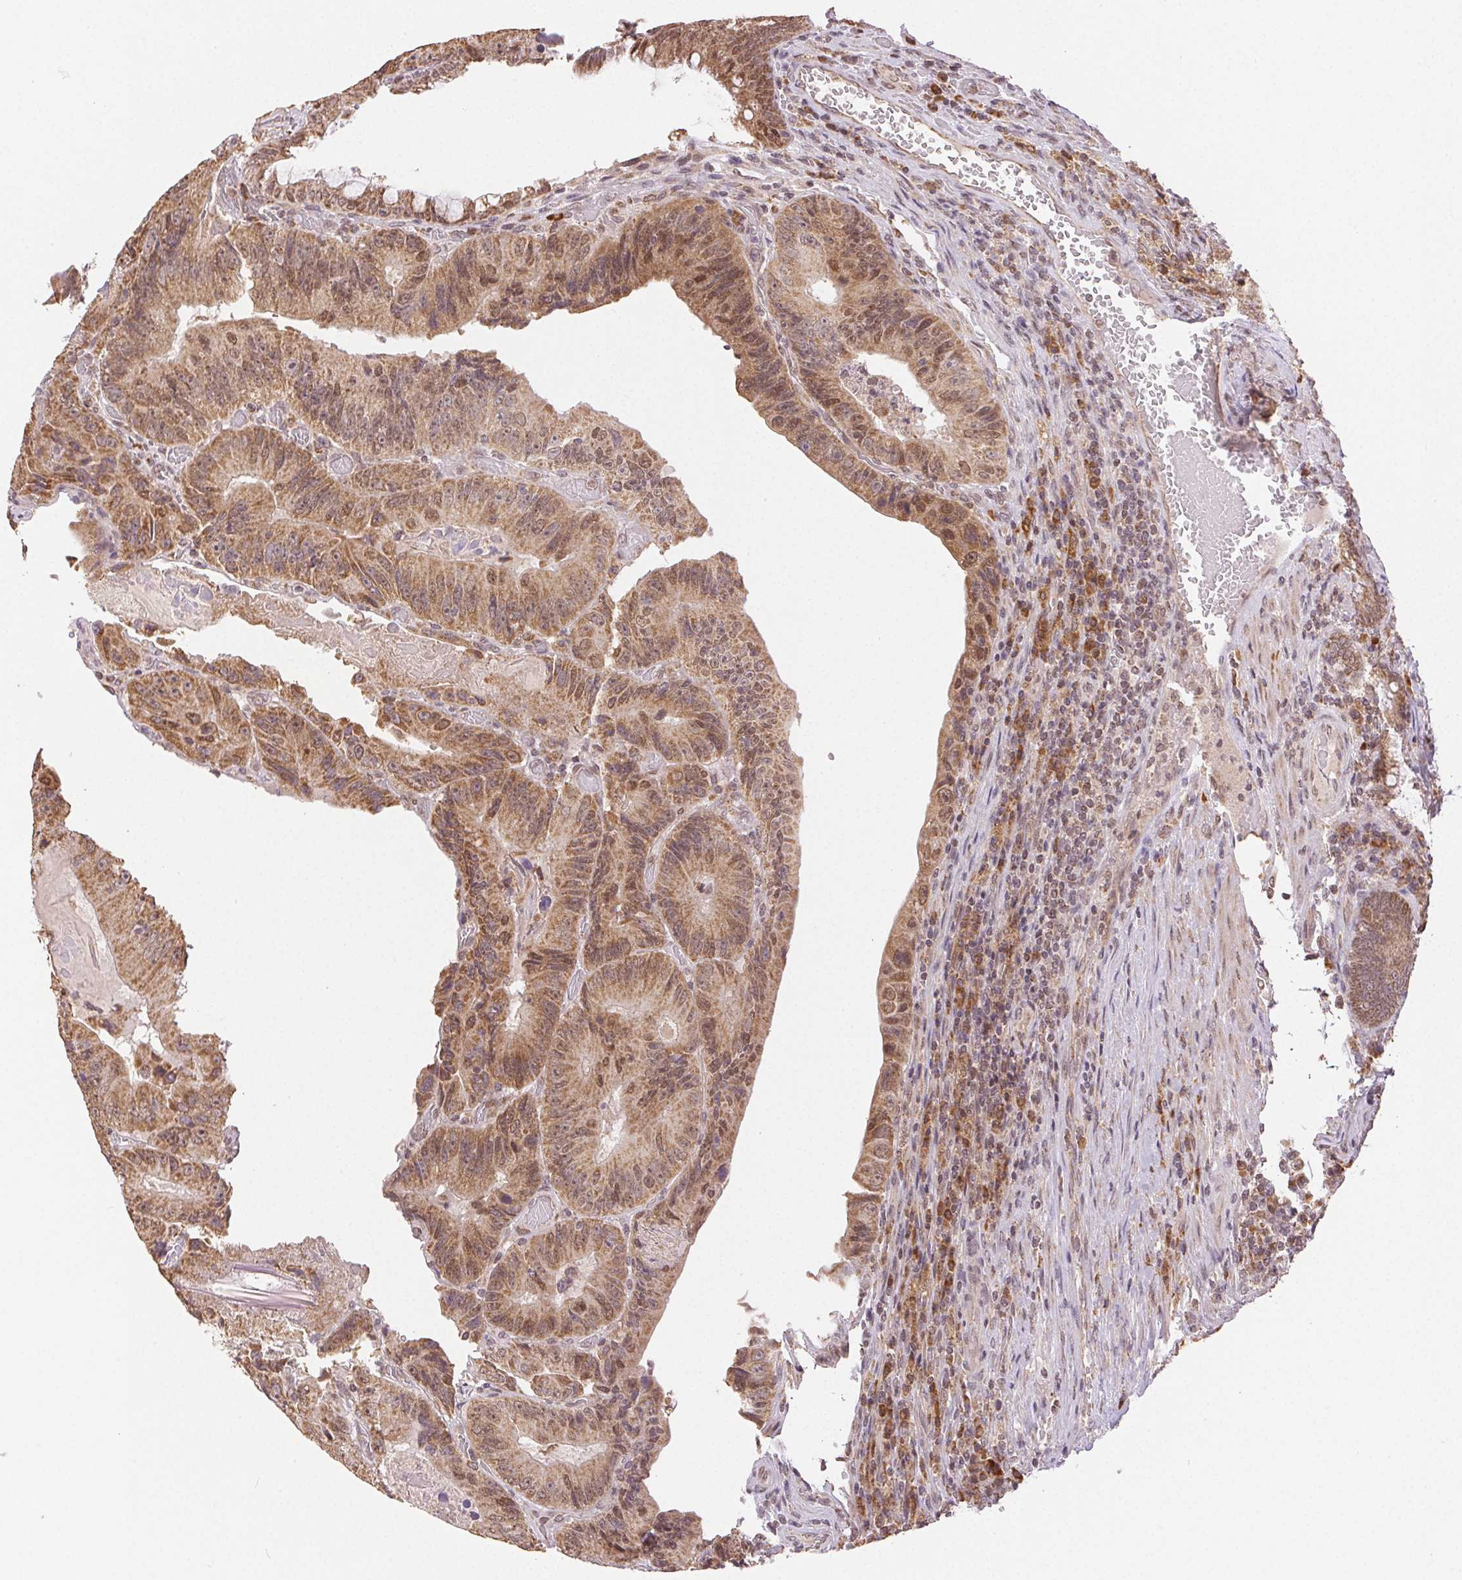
{"staining": {"intensity": "moderate", "quantity": ">75%", "location": "cytoplasmic/membranous"}, "tissue": "colorectal cancer", "cell_type": "Tumor cells", "image_type": "cancer", "snomed": [{"axis": "morphology", "description": "Adenocarcinoma, NOS"}, {"axis": "topography", "description": "Colon"}], "caption": "Colorectal cancer (adenocarcinoma) tissue reveals moderate cytoplasmic/membranous expression in about >75% of tumor cells", "gene": "PIWIL4", "patient": {"sex": "female", "age": 86}}